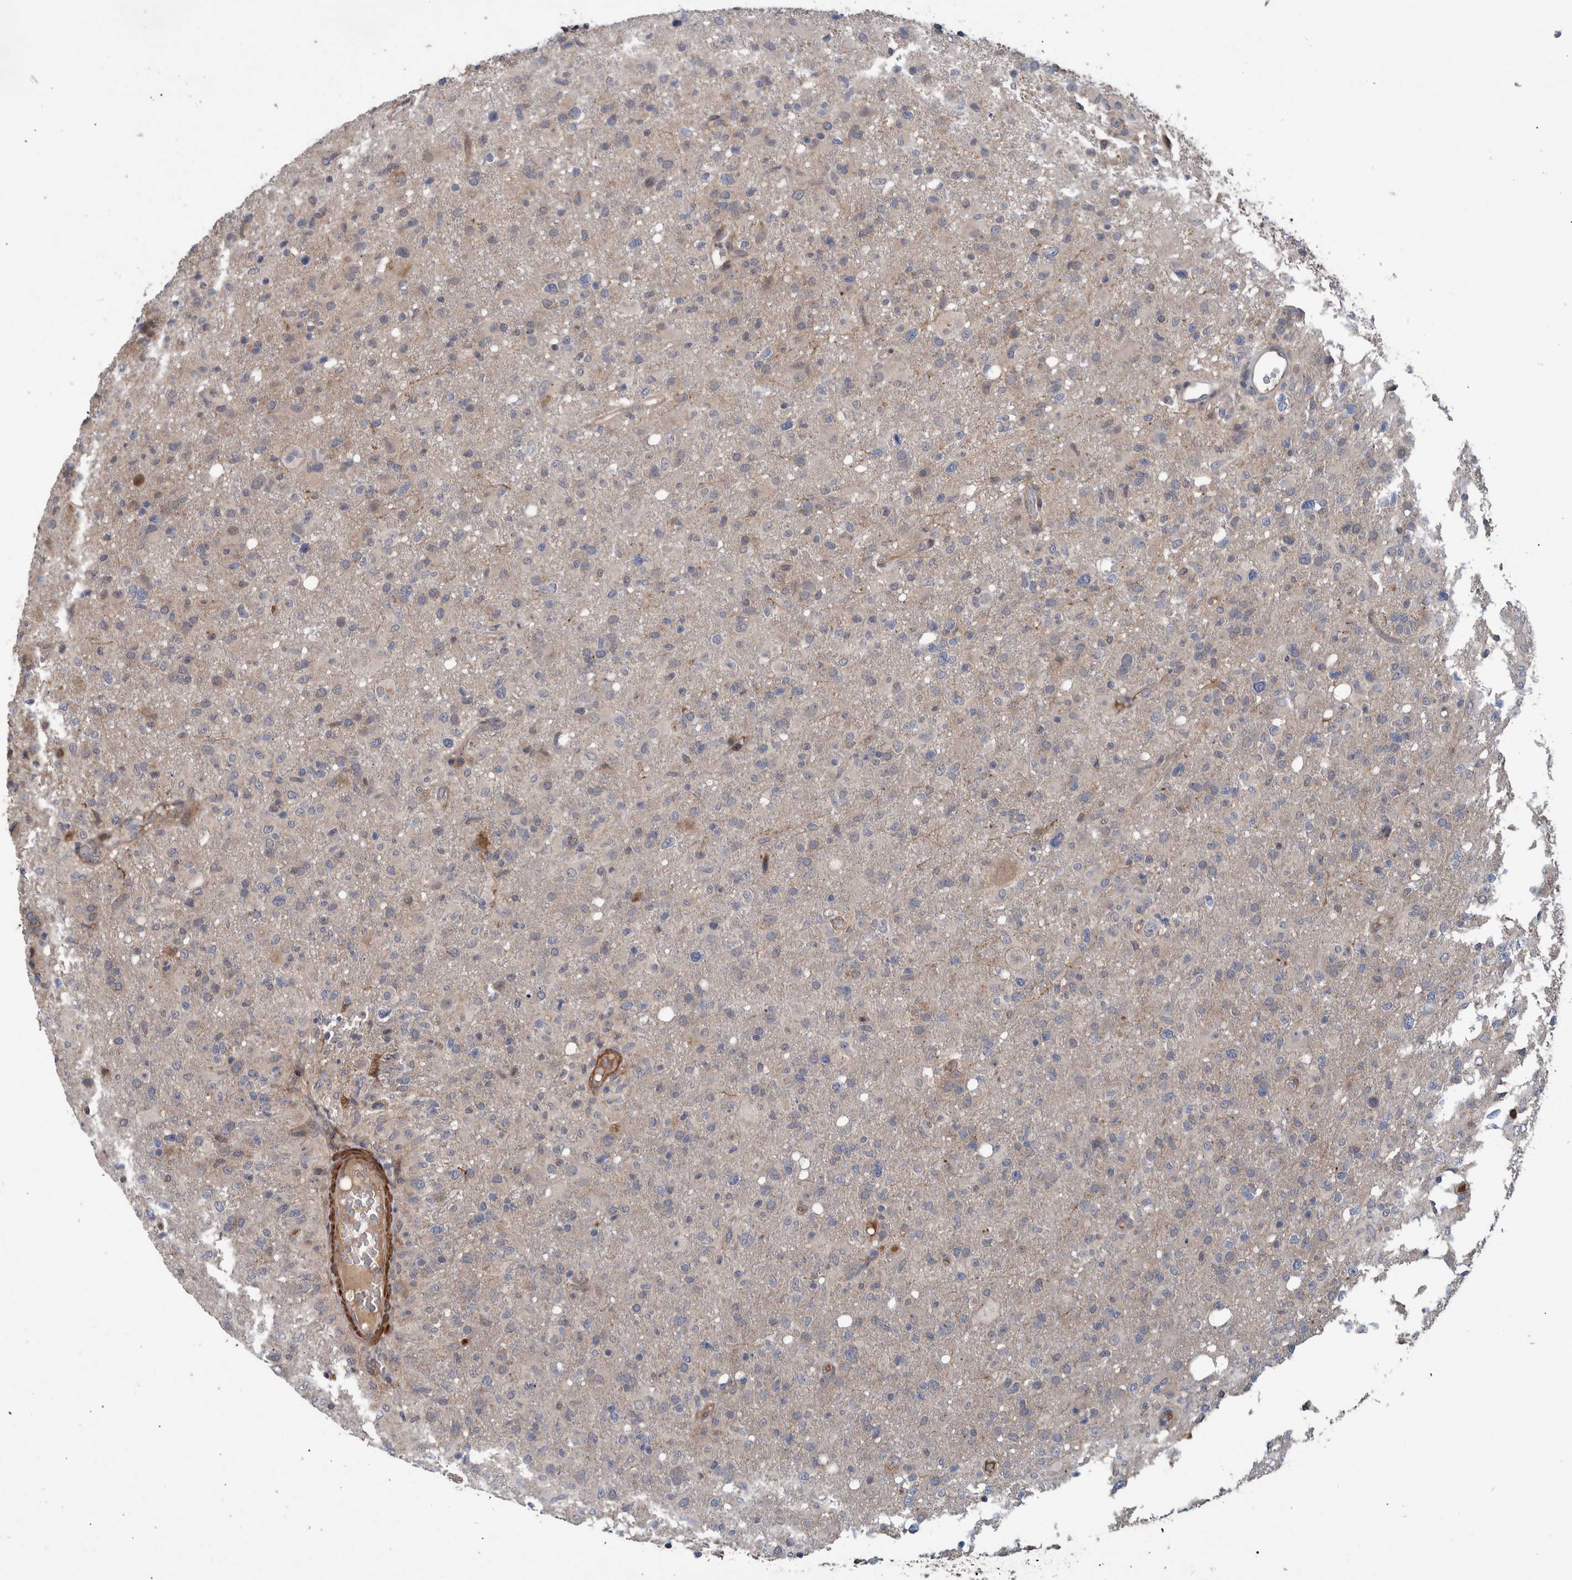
{"staining": {"intensity": "weak", "quantity": "<25%", "location": "cytoplasmic/membranous"}, "tissue": "glioma", "cell_type": "Tumor cells", "image_type": "cancer", "snomed": [{"axis": "morphology", "description": "Glioma, malignant, High grade"}, {"axis": "topography", "description": "Brain"}], "caption": "Protein analysis of high-grade glioma (malignant) displays no significant expression in tumor cells.", "gene": "B3GNTL1", "patient": {"sex": "female", "age": 57}}